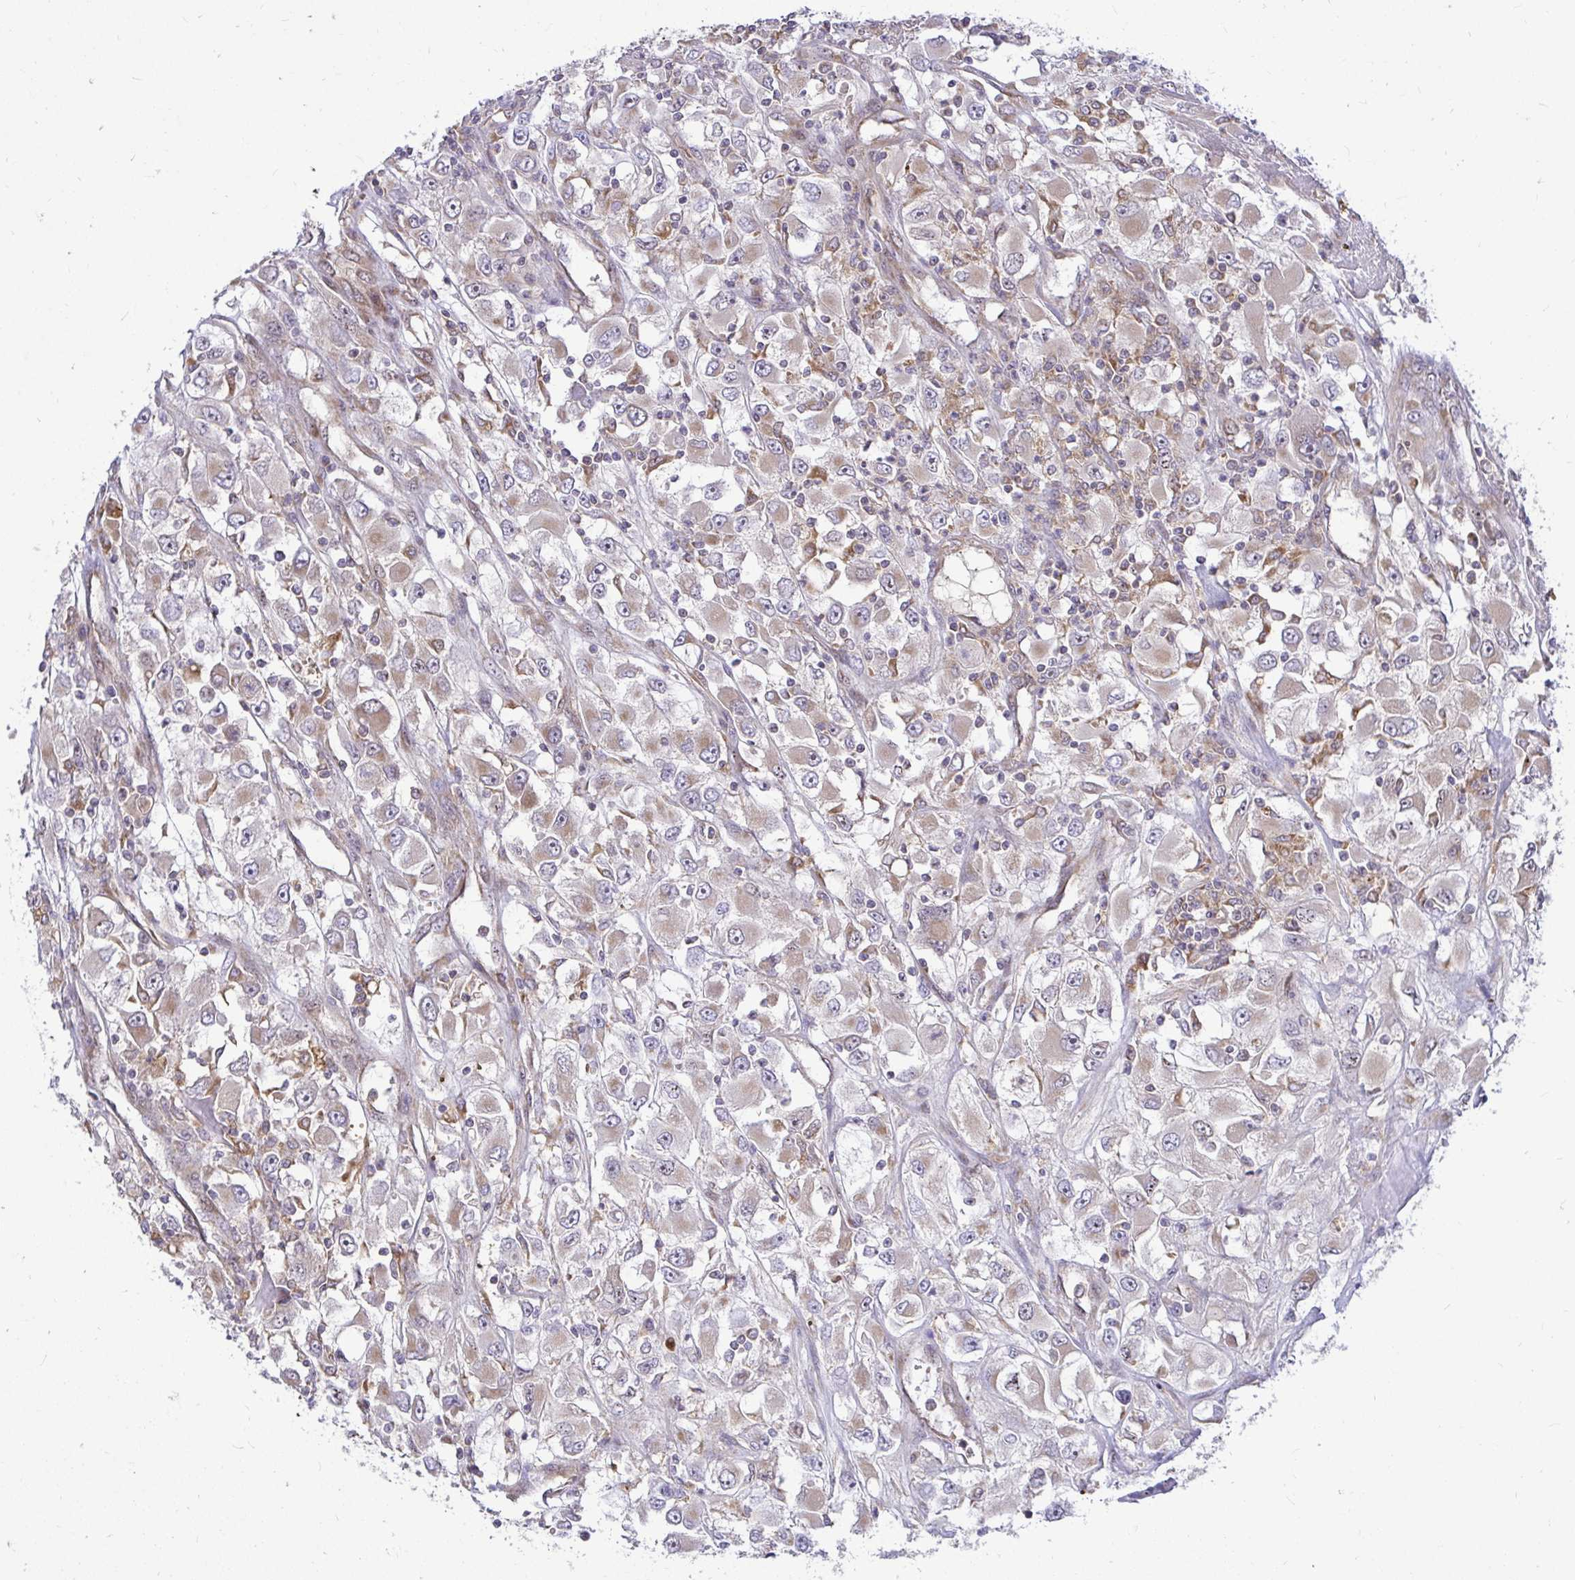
{"staining": {"intensity": "weak", "quantity": ">75%", "location": "cytoplasmic/membranous"}, "tissue": "renal cancer", "cell_type": "Tumor cells", "image_type": "cancer", "snomed": [{"axis": "morphology", "description": "Adenocarcinoma, NOS"}, {"axis": "topography", "description": "Kidney"}], "caption": "Renal cancer (adenocarcinoma) stained for a protein (brown) demonstrates weak cytoplasmic/membranous positive expression in approximately >75% of tumor cells.", "gene": "VTI1B", "patient": {"sex": "female", "age": 52}}